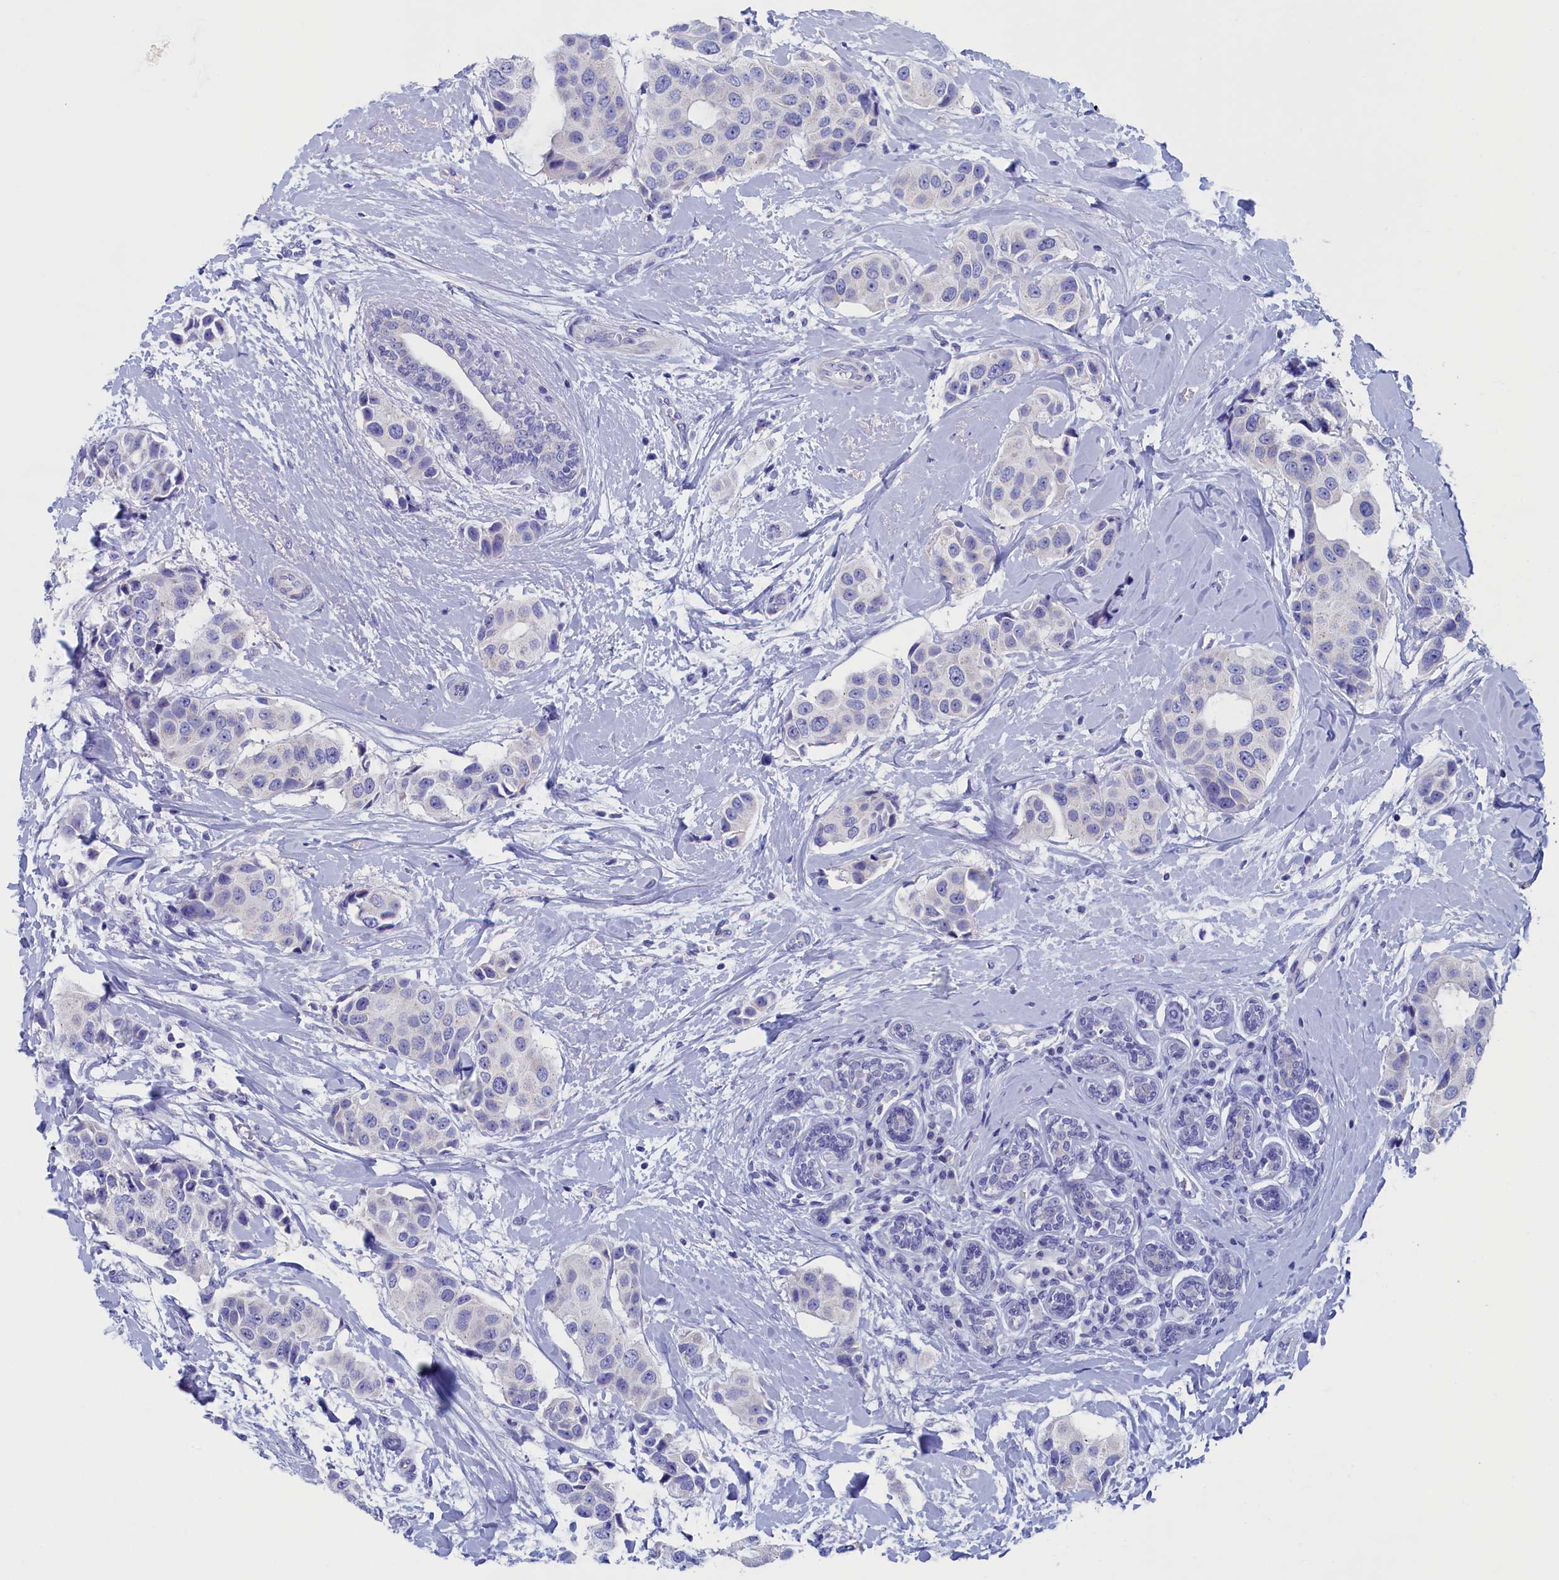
{"staining": {"intensity": "negative", "quantity": "none", "location": "none"}, "tissue": "breast cancer", "cell_type": "Tumor cells", "image_type": "cancer", "snomed": [{"axis": "morphology", "description": "Normal tissue, NOS"}, {"axis": "morphology", "description": "Duct carcinoma"}, {"axis": "topography", "description": "Breast"}], "caption": "This is a histopathology image of immunohistochemistry (IHC) staining of infiltrating ductal carcinoma (breast), which shows no staining in tumor cells.", "gene": "ANKRD2", "patient": {"sex": "female", "age": 39}}